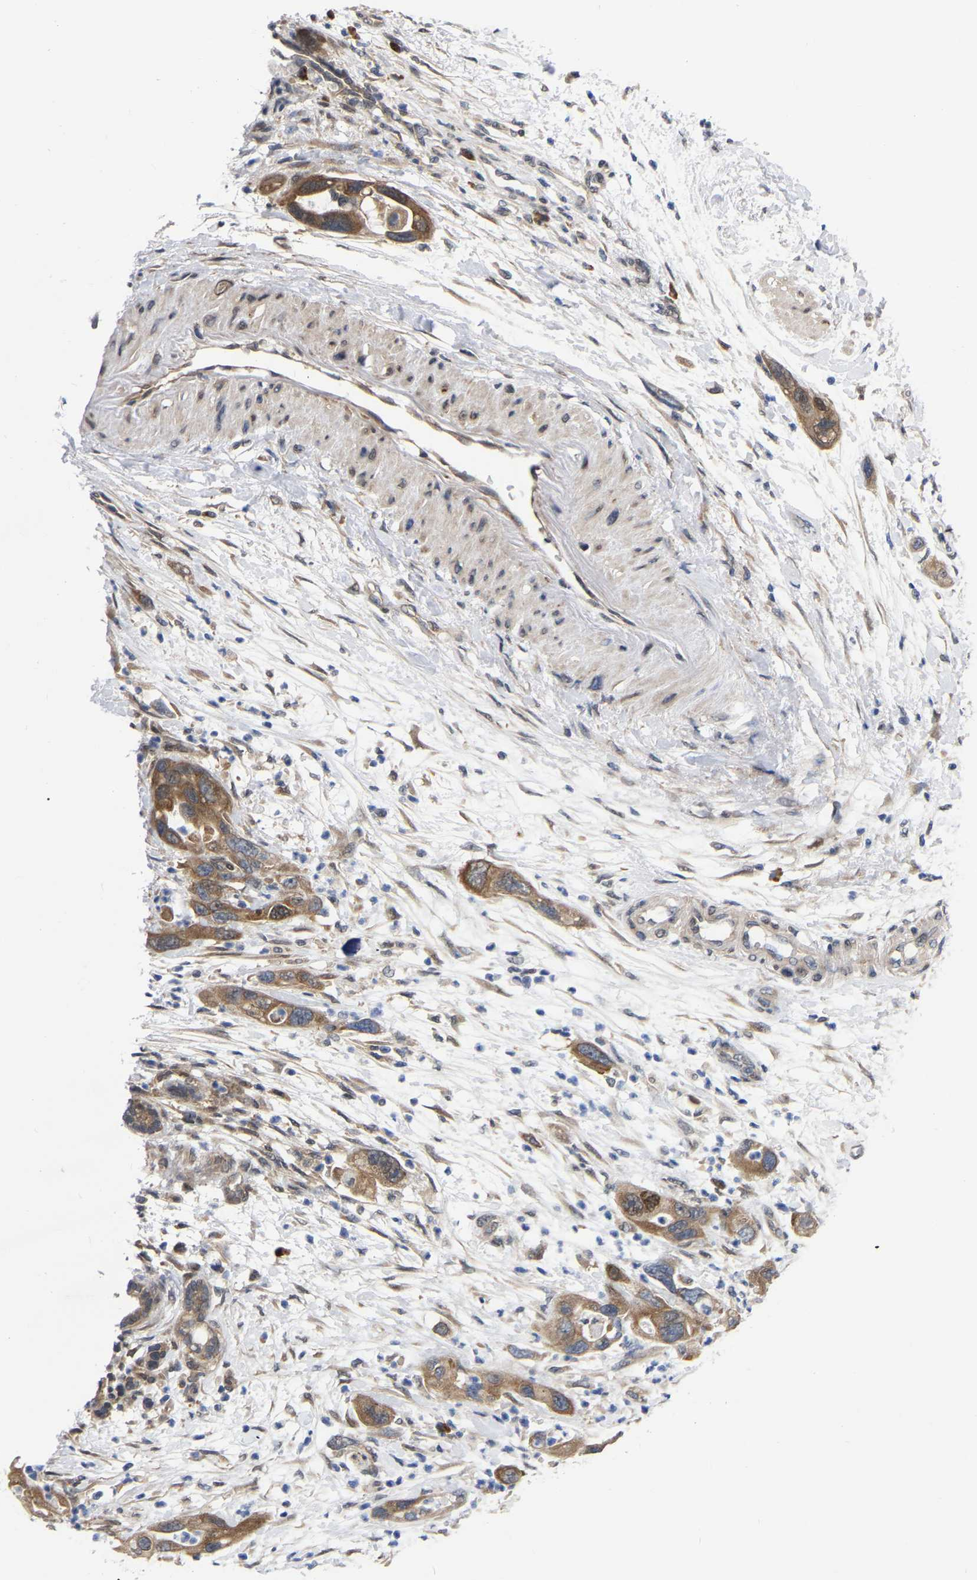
{"staining": {"intensity": "moderate", "quantity": ">75%", "location": "cytoplasmic/membranous"}, "tissue": "pancreatic cancer", "cell_type": "Tumor cells", "image_type": "cancer", "snomed": [{"axis": "morphology", "description": "Normal tissue, NOS"}, {"axis": "morphology", "description": "Adenocarcinoma, NOS"}, {"axis": "topography", "description": "Pancreas"}], "caption": "Protein staining by IHC shows moderate cytoplasmic/membranous staining in about >75% of tumor cells in adenocarcinoma (pancreatic).", "gene": "UBE4B", "patient": {"sex": "female", "age": 71}}